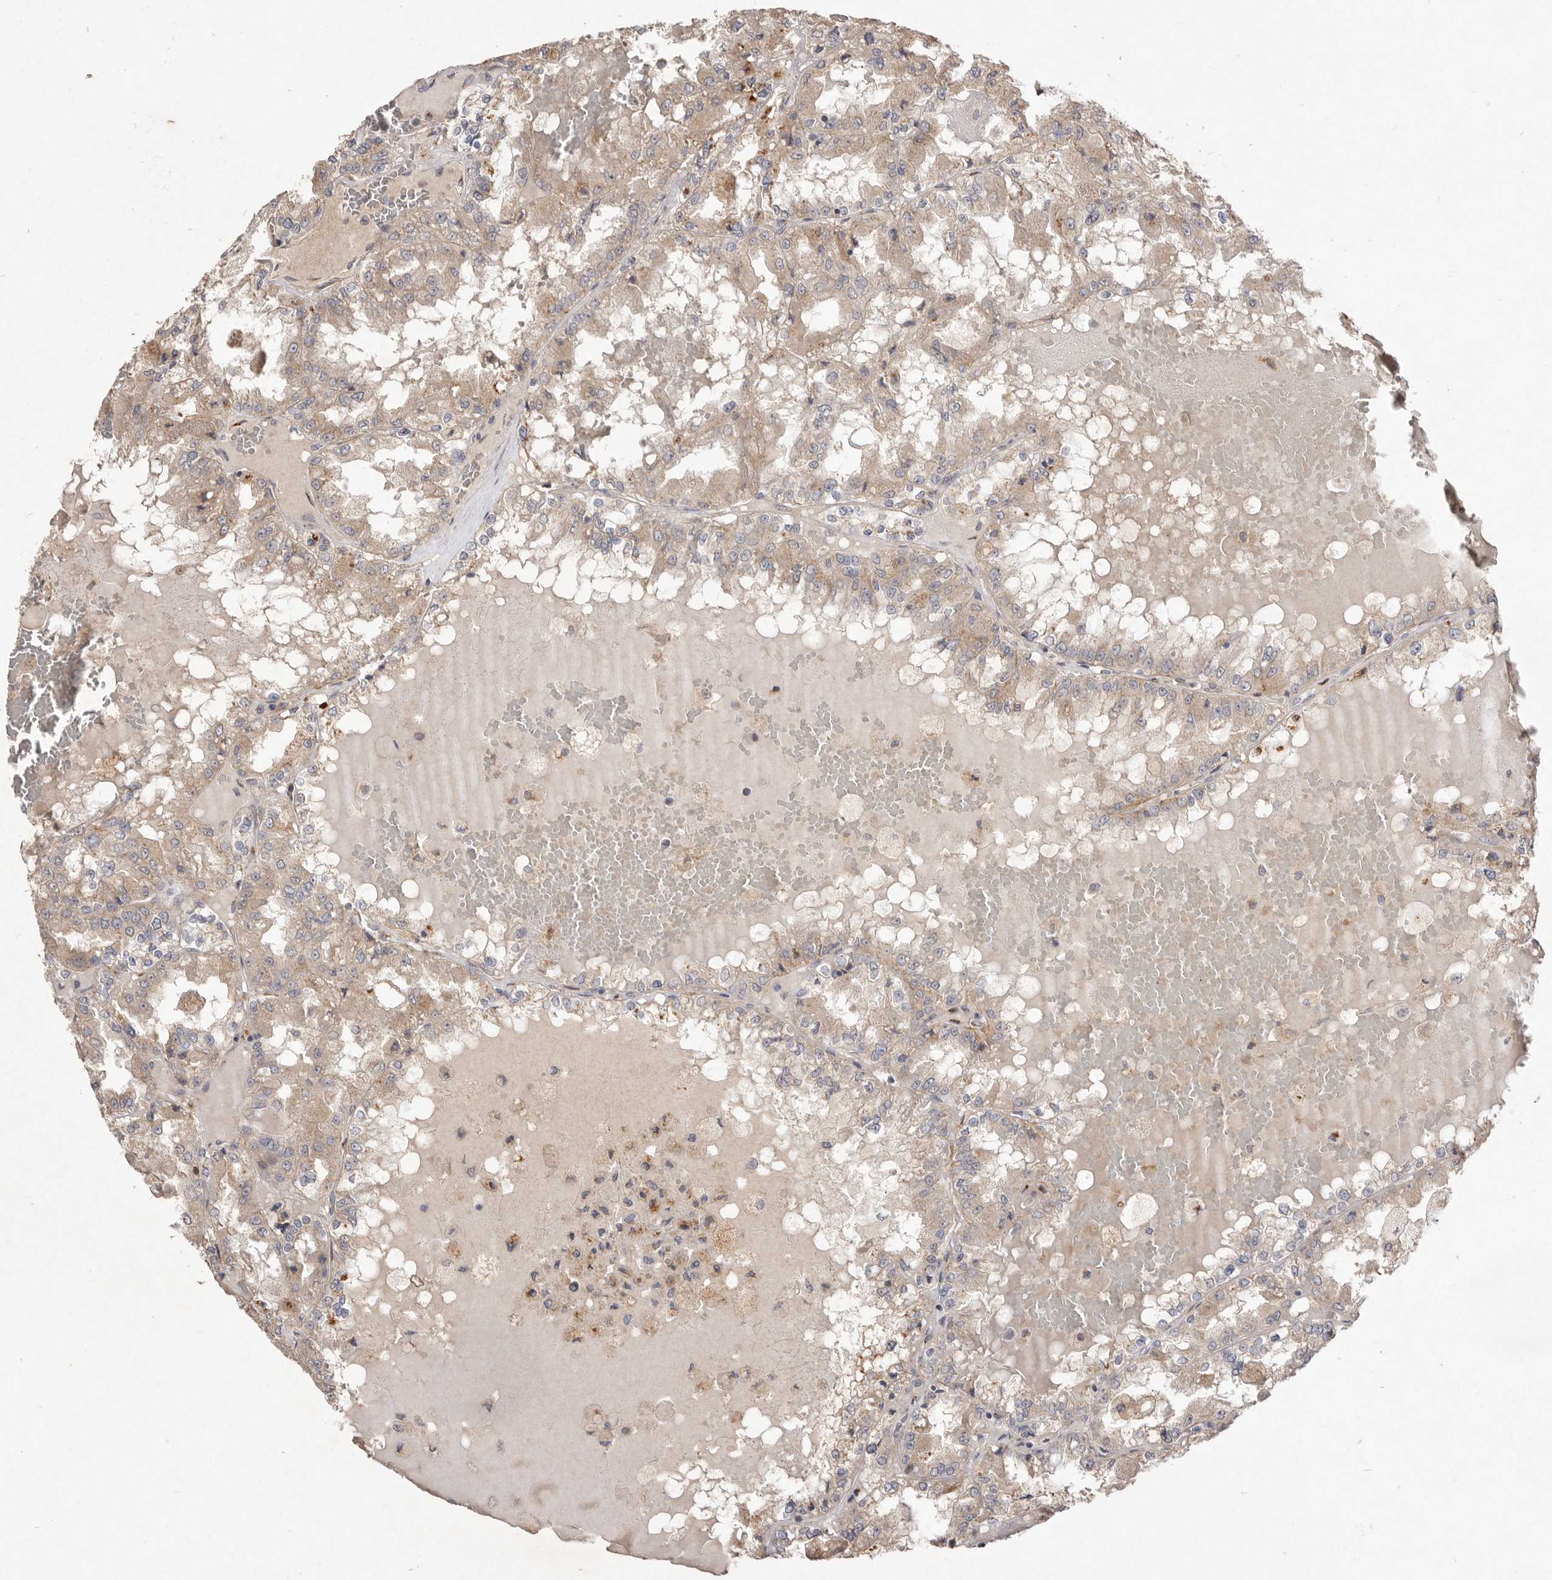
{"staining": {"intensity": "weak", "quantity": ">75%", "location": "cytoplasmic/membranous"}, "tissue": "renal cancer", "cell_type": "Tumor cells", "image_type": "cancer", "snomed": [{"axis": "morphology", "description": "Adenocarcinoma, NOS"}, {"axis": "topography", "description": "Kidney"}], "caption": "IHC histopathology image of renal cancer (adenocarcinoma) stained for a protein (brown), which reveals low levels of weak cytoplasmic/membranous expression in approximately >75% of tumor cells.", "gene": "USP24", "patient": {"sex": "female", "age": 56}}